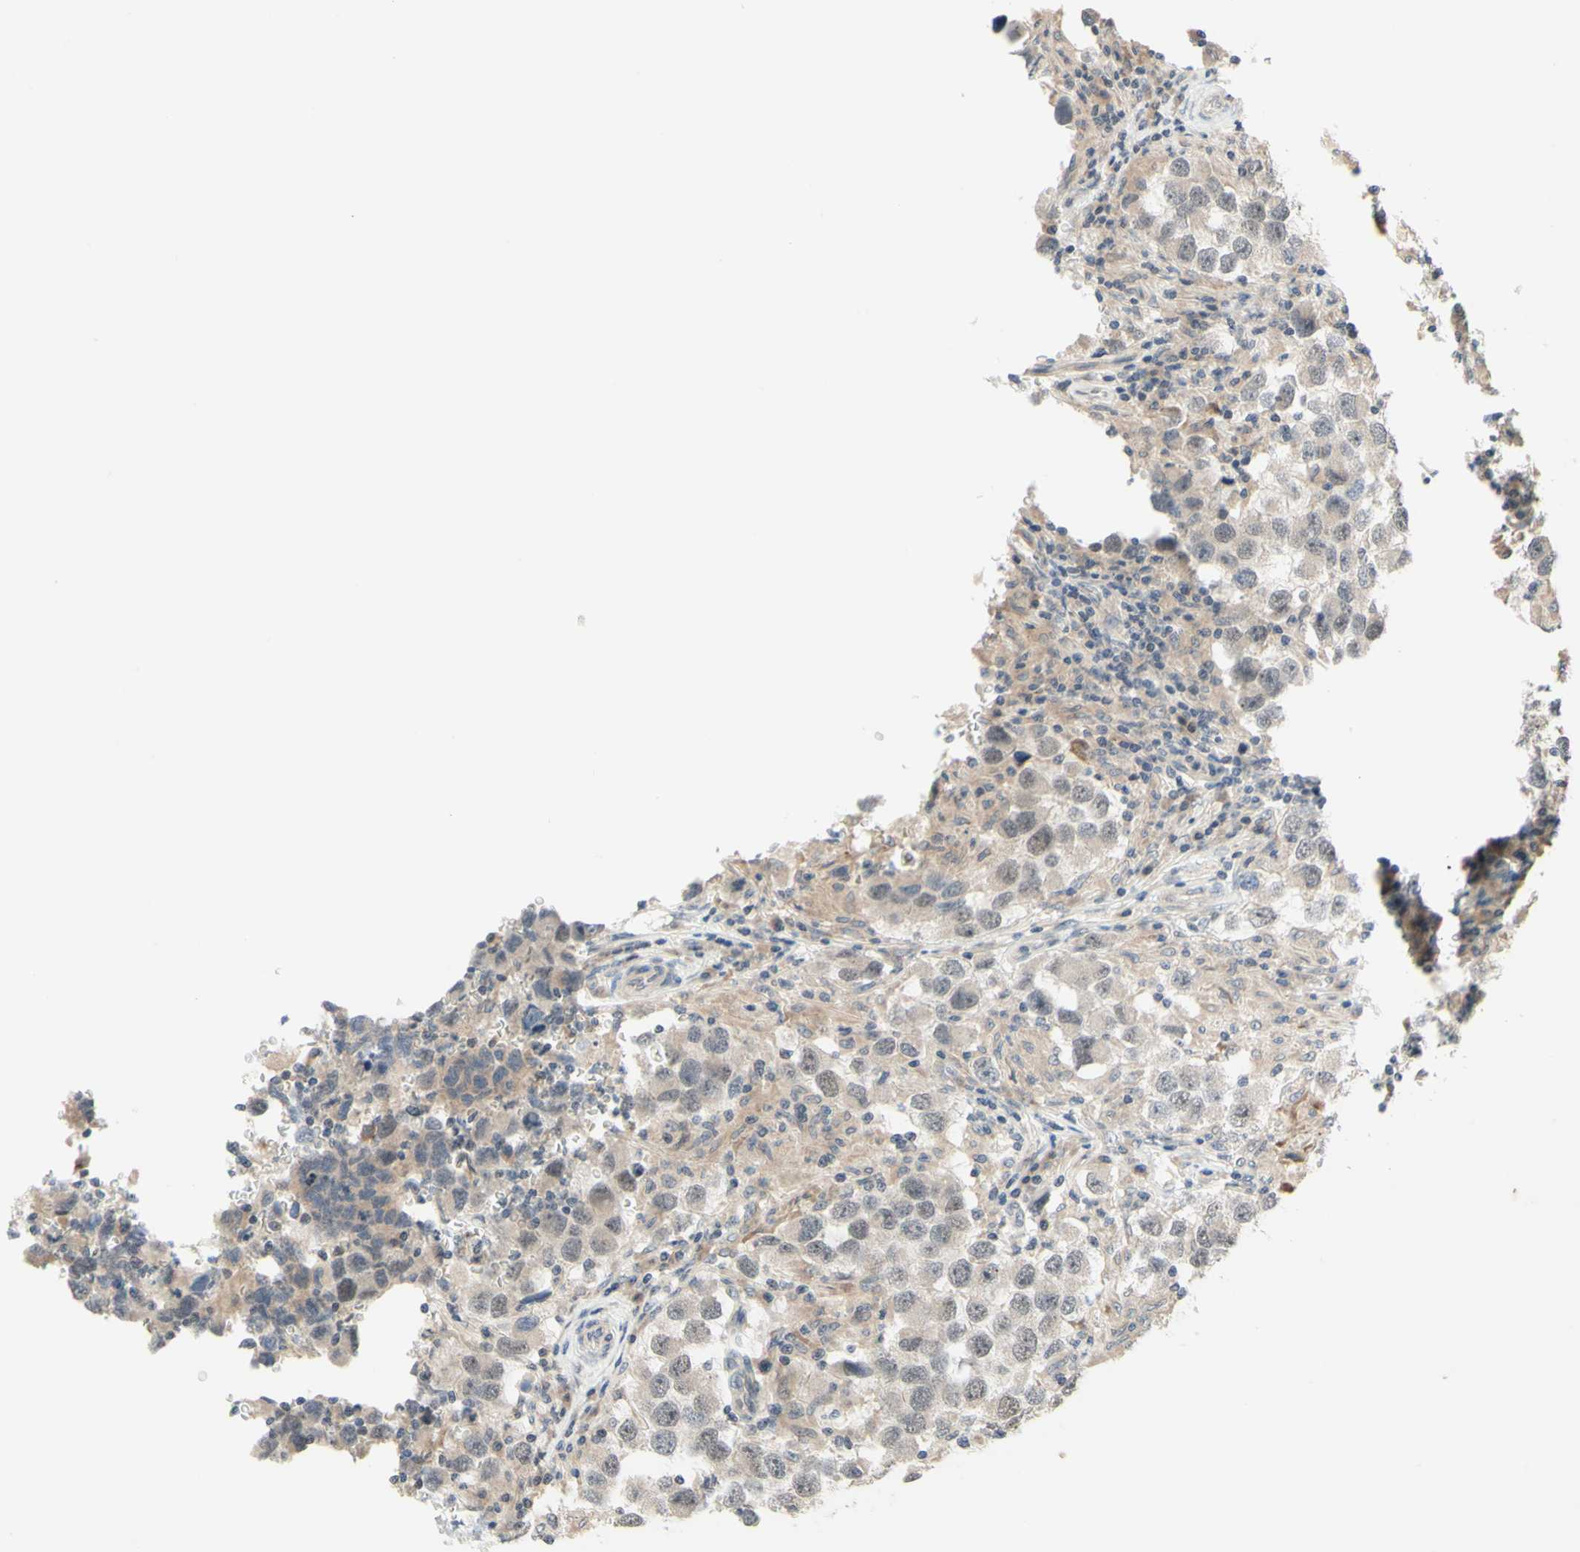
{"staining": {"intensity": "weak", "quantity": ">75%", "location": "cytoplasmic/membranous"}, "tissue": "testis cancer", "cell_type": "Tumor cells", "image_type": "cancer", "snomed": [{"axis": "morphology", "description": "Carcinoma, Embryonal, NOS"}, {"axis": "topography", "description": "Testis"}], "caption": "Human embryonal carcinoma (testis) stained for a protein (brown) demonstrates weak cytoplasmic/membranous positive positivity in approximately >75% of tumor cells.", "gene": "ZW10", "patient": {"sex": "male", "age": 21}}